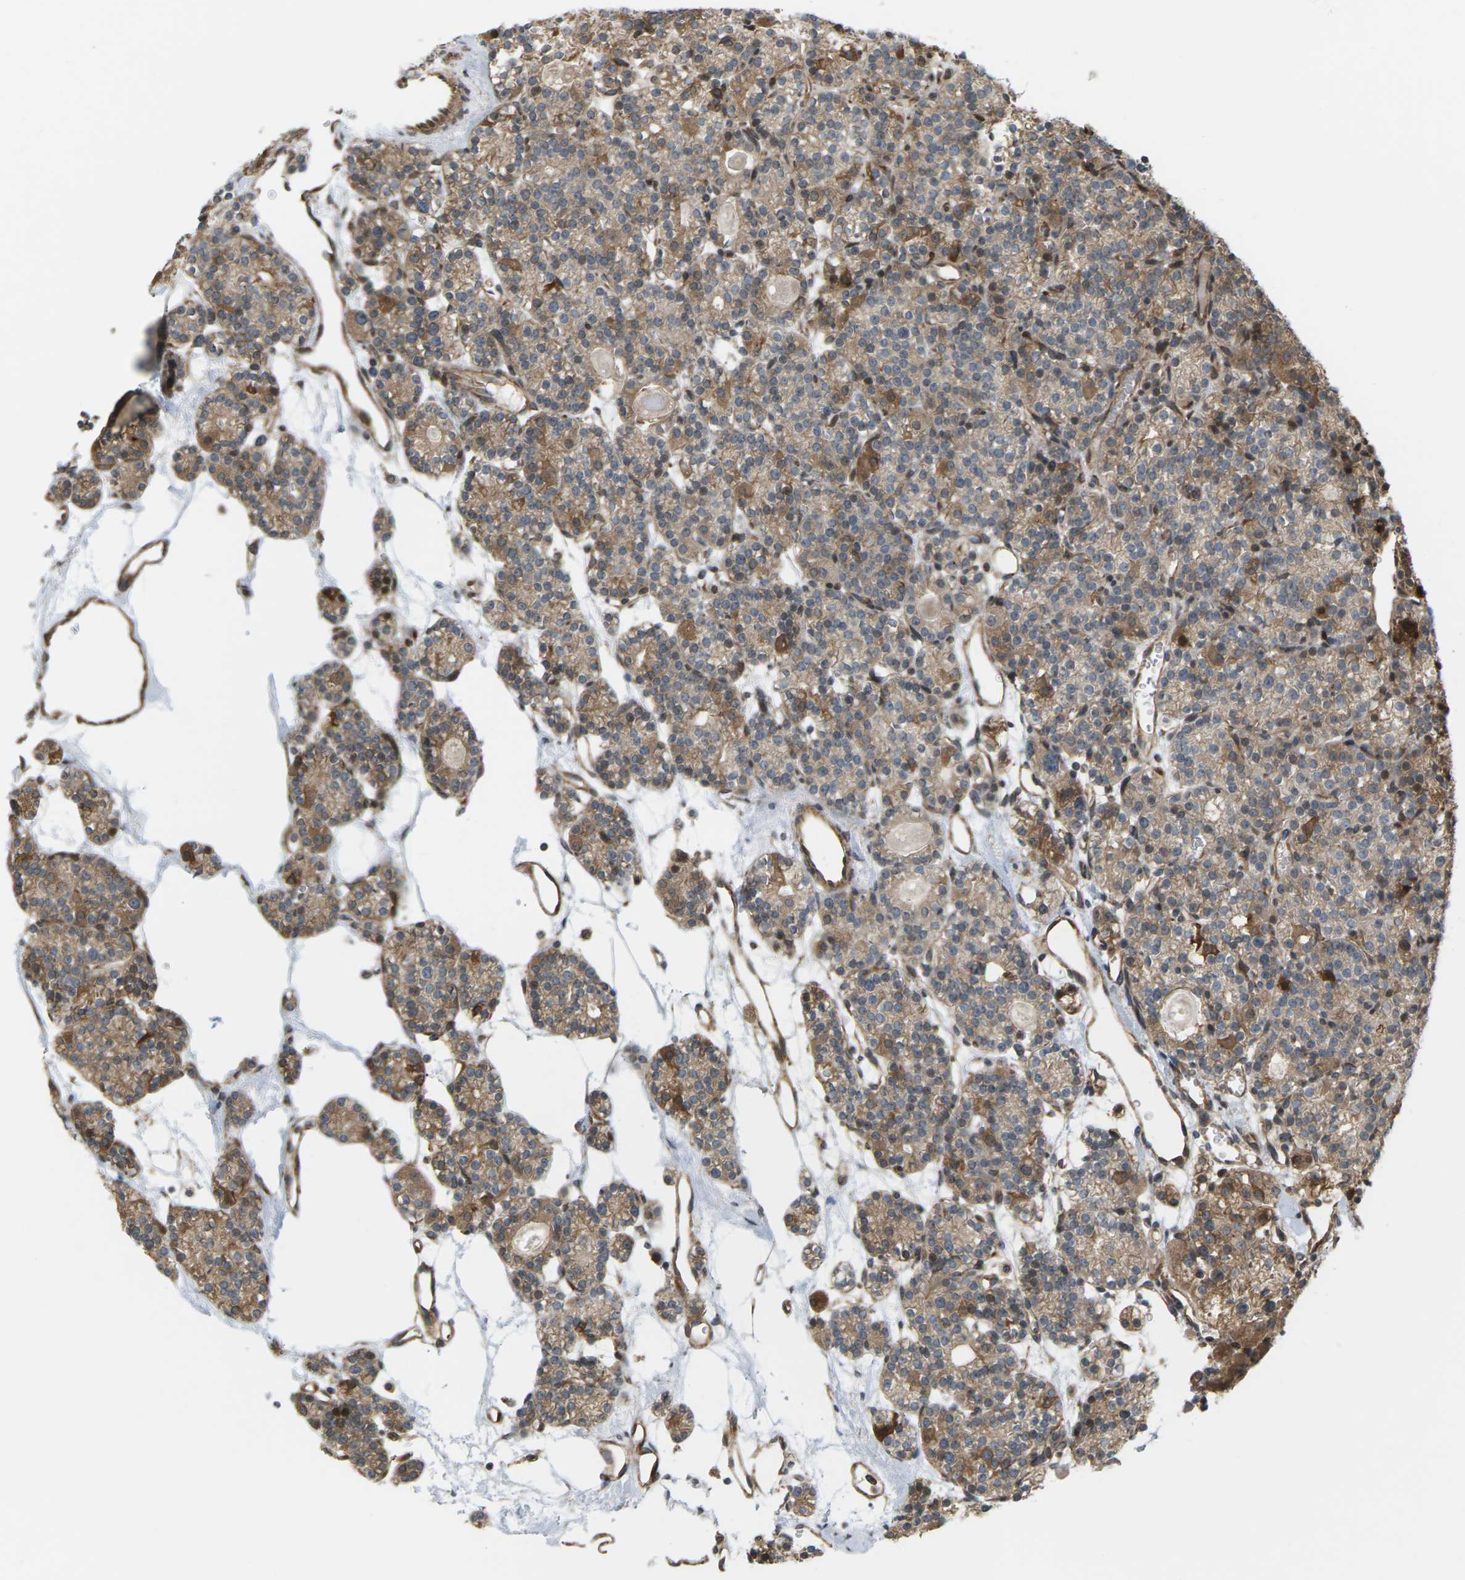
{"staining": {"intensity": "strong", "quantity": ">75%", "location": "cytoplasmic/membranous"}, "tissue": "parathyroid gland", "cell_type": "Glandular cells", "image_type": "normal", "snomed": [{"axis": "morphology", "description": "Normal tissue, NOS"}, {"axis": "topography", "description": "Parathyroid gland"}], "caption": "The image reveals a brown stain indicating the presence of a protein in the cytoplasmic/membranous of glandular cells in parathyroid gland. The staining was performed using DAB (3,3'-diaminobenzidine), with brown indicating positive protein expression. Nuclei are stained blue with hematoxylin.", "gene": "ROBO1", "patient": {"sex": "female", "age": 64}}